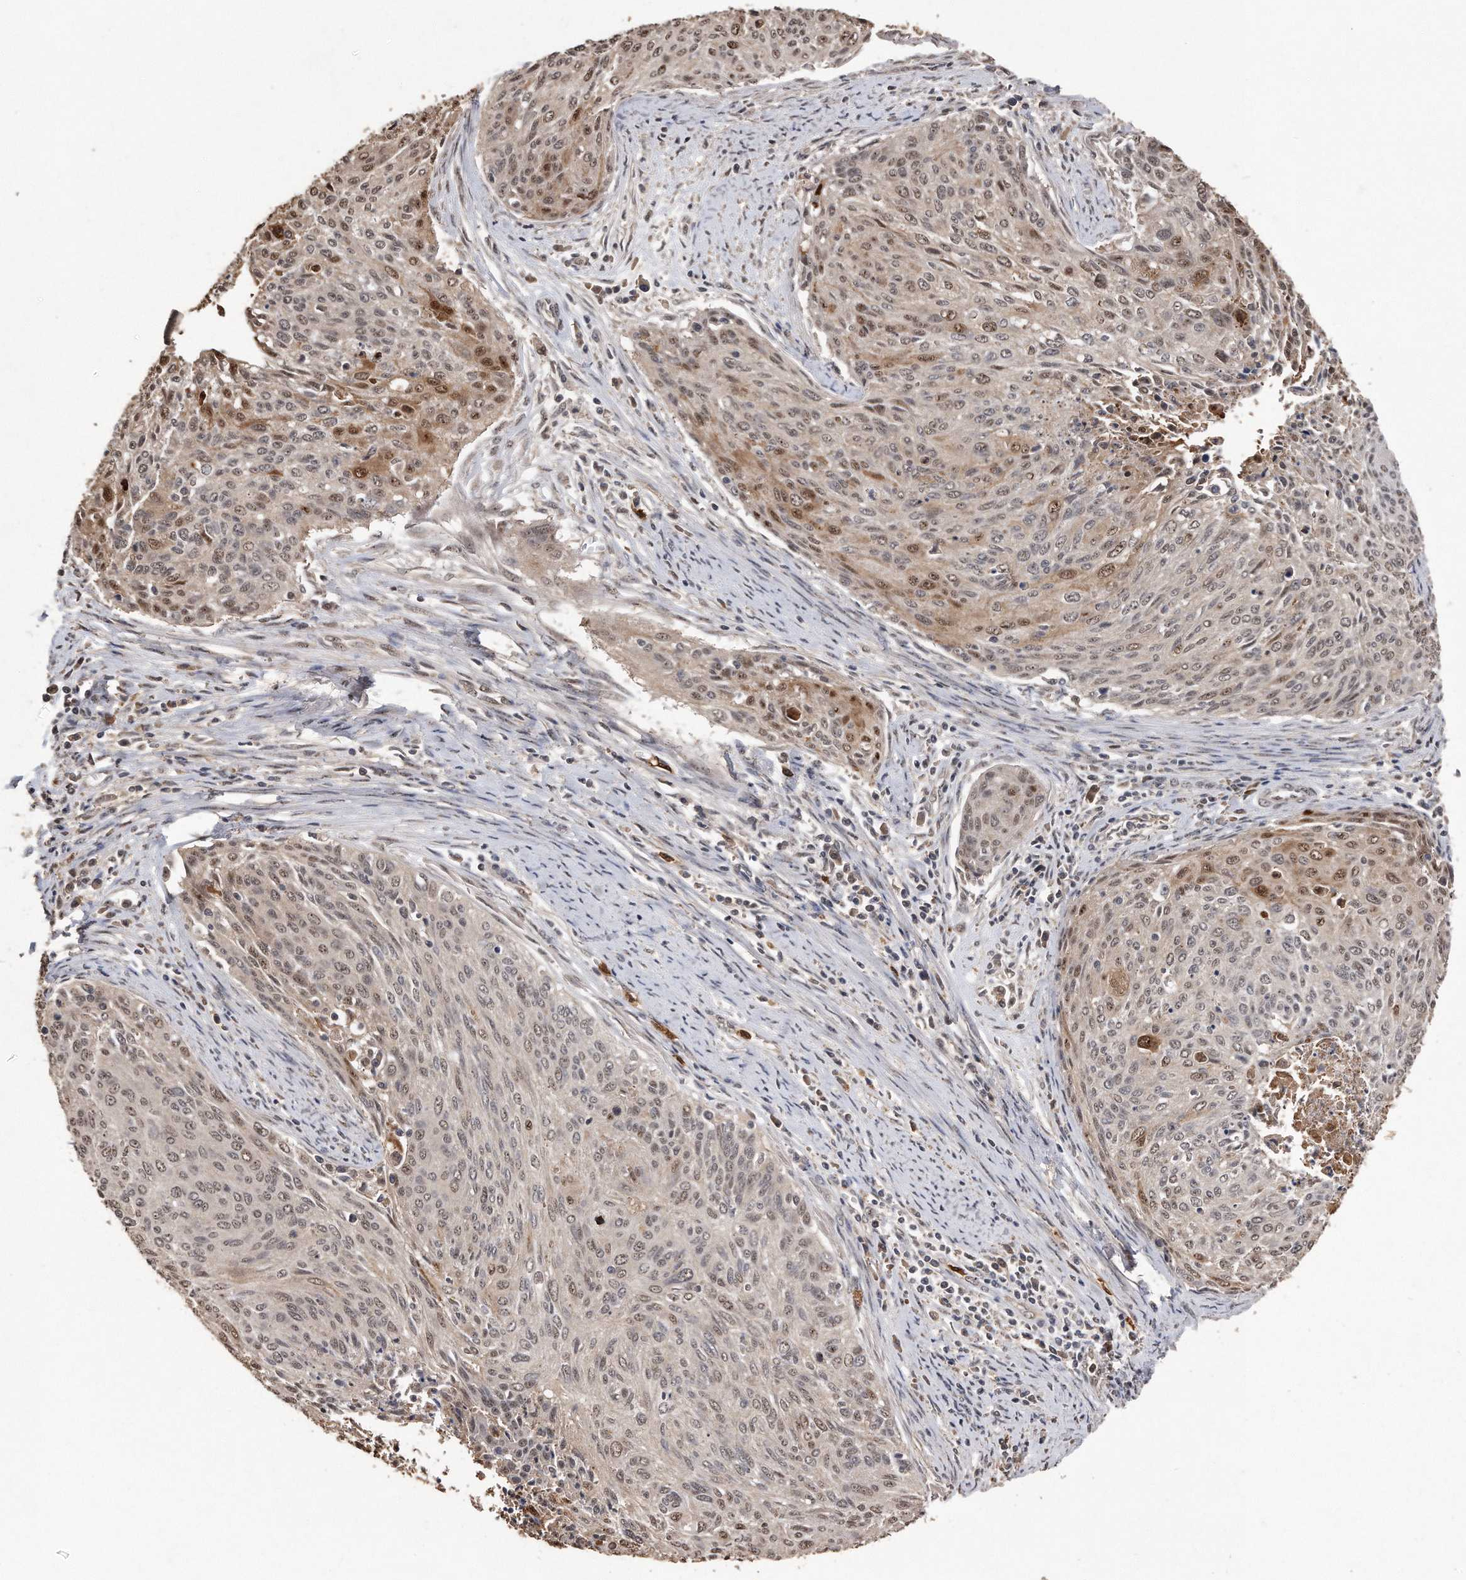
{"staining": {"intensity": "moderate", "quantity": "25%-75%", "location": "cytoplasmic/membranous,nuclear"}, "tissue": "cervical cancer", "cell_type": "Tumor cells", "image_type": "cancer", "snomed": [{"axis": "morphology", "description": "Squamous cell carcinoma, NOS"}, {"axis": "topography", "description": "Cervix"}], "caption": "High-power microscopy captured an IHC histopathology image of cervical cancer, revealing moderate cytoplasmic/membranous and nuclear staining in approximately 25%-75% of tumor cells.", "gene": "PELO", "patient": {"sex": "female", "age": 55}}